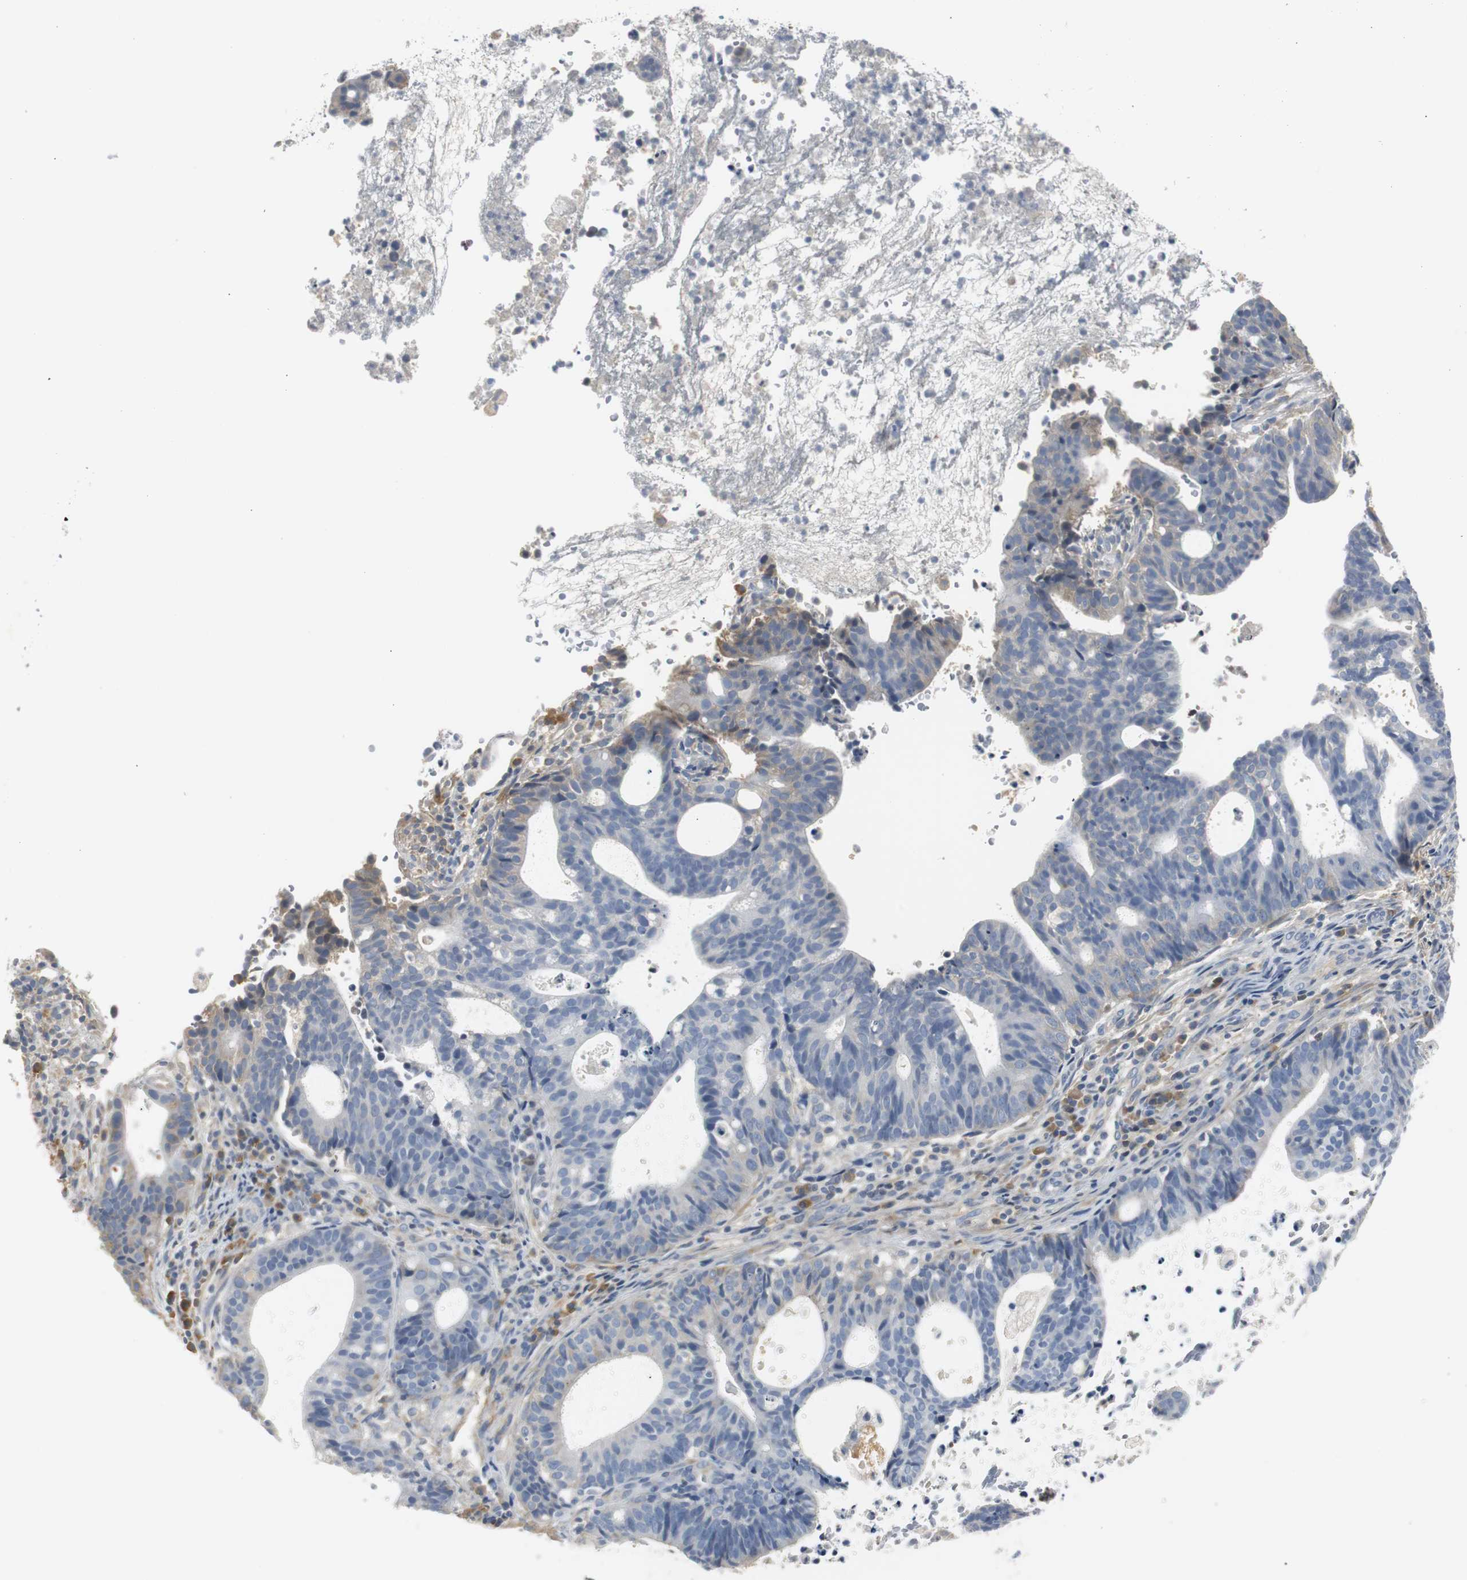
{"staining": {"intensity": "weak", "quantity": "<25%", "location": "cytoplasmic/membranous"}, "tissue": "endometrial cancer", "cell_type": "Tumor cells", "image_type": "cancer", "snomed": [{"axis": "morphology", "description": "Adenocarcinoma, NOS"}, {"axis": "topography", "description": "Uterus"}], "caption": "Image shows no significant protein staining in tumor cells of adenocarcinoma (endometrial).", "gene": "SERPINF1", "patient": {"sex": "female", "age": 83}}